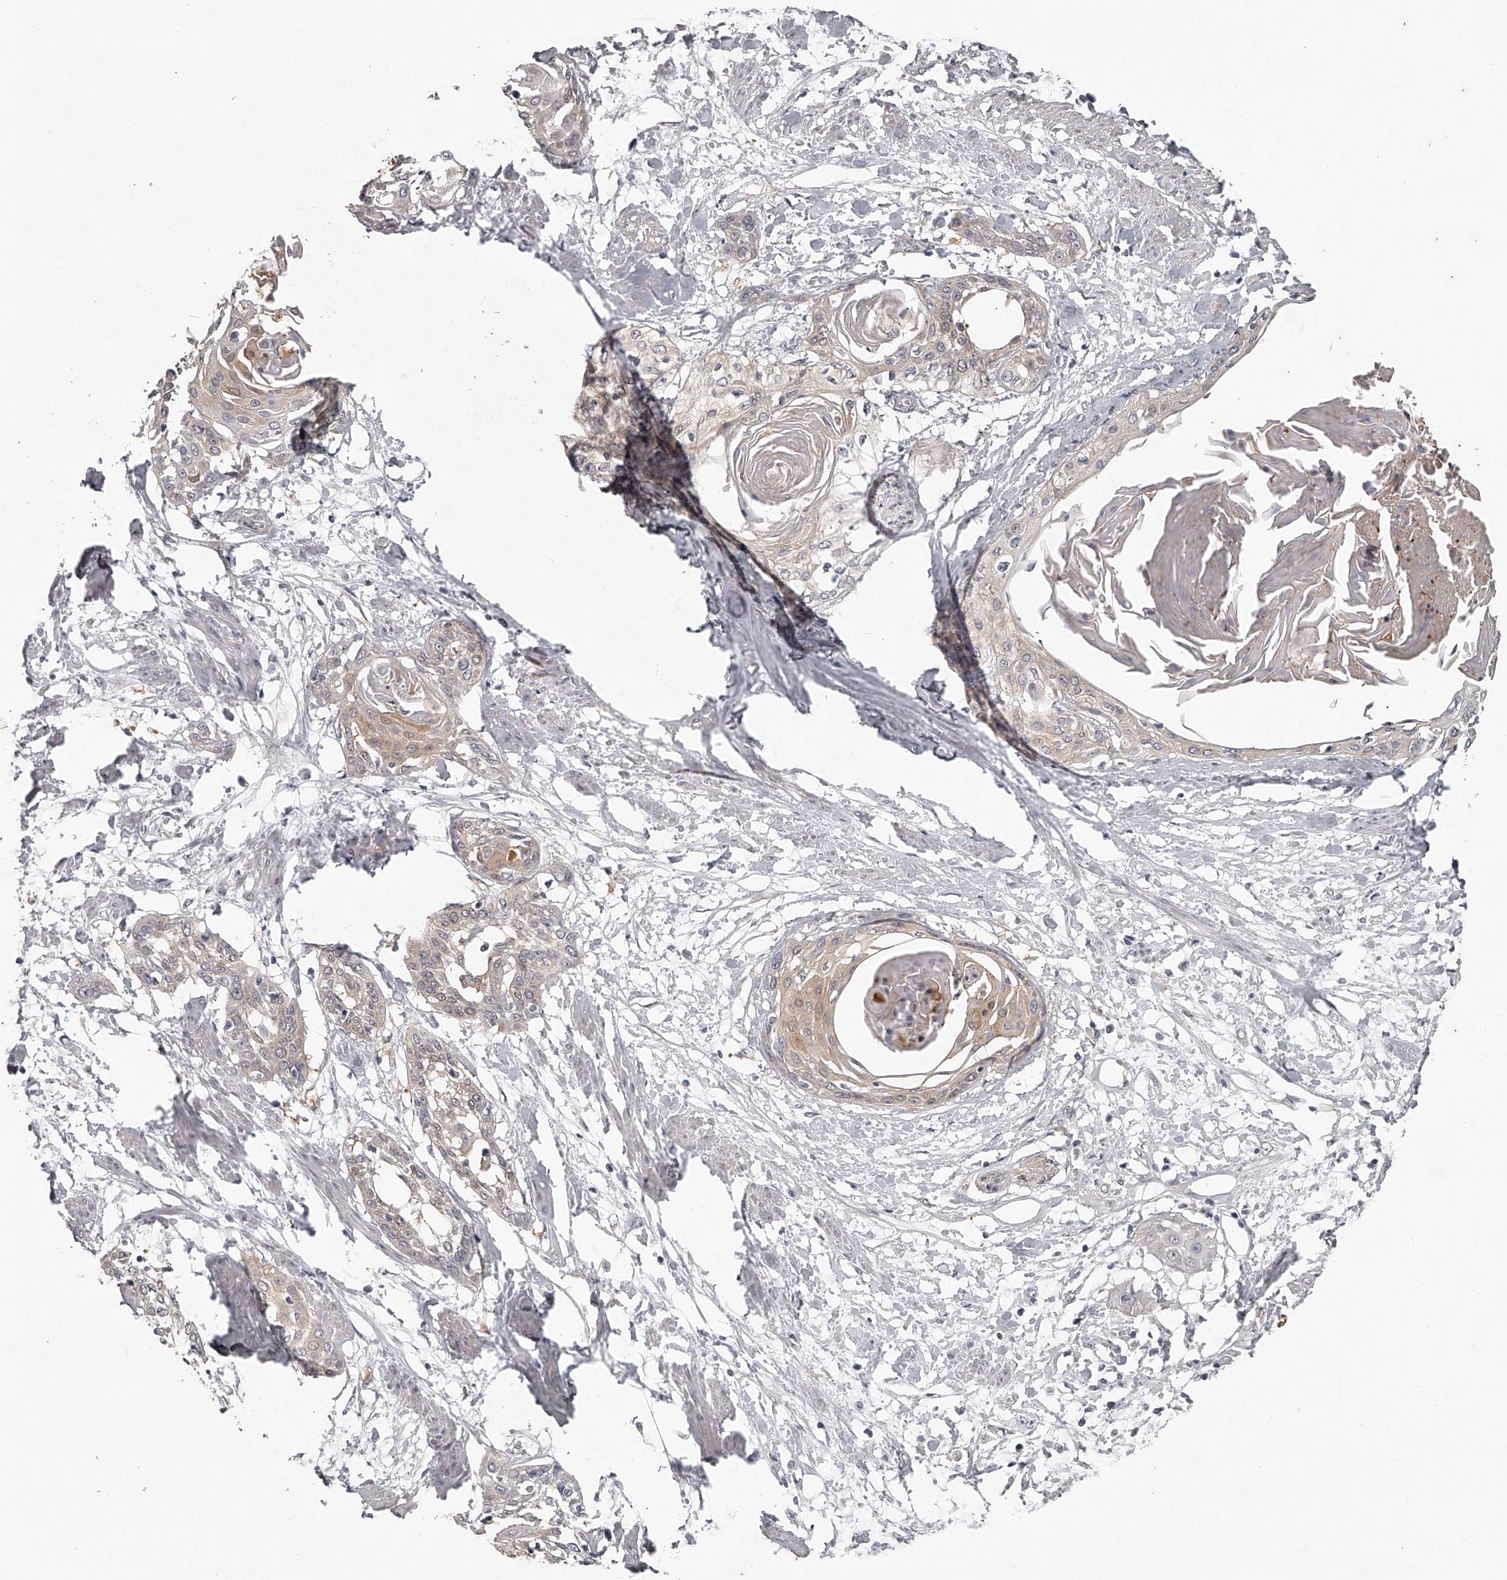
{"staining": {"intensity": "weak", "quantity": "<25%", "location": "cytoplasmic/membranous"}, "tissue": "cervical cancer", "cell_type": "Tumor cells", "image_type": "cancer", "snomed": [{"axis": "morphology", "description": "Squamous cell carcinoma, NOS"}, {"axis": "topography", "description": "Cervix"}], "caption": "Human cervical cancer (squamous cell carcinoma) stained for a protein using immunohistochemistry exhibits no positivity in tumor cells.", "gene": "GGCT", "patient": {"sex": "female", "age": 57}}